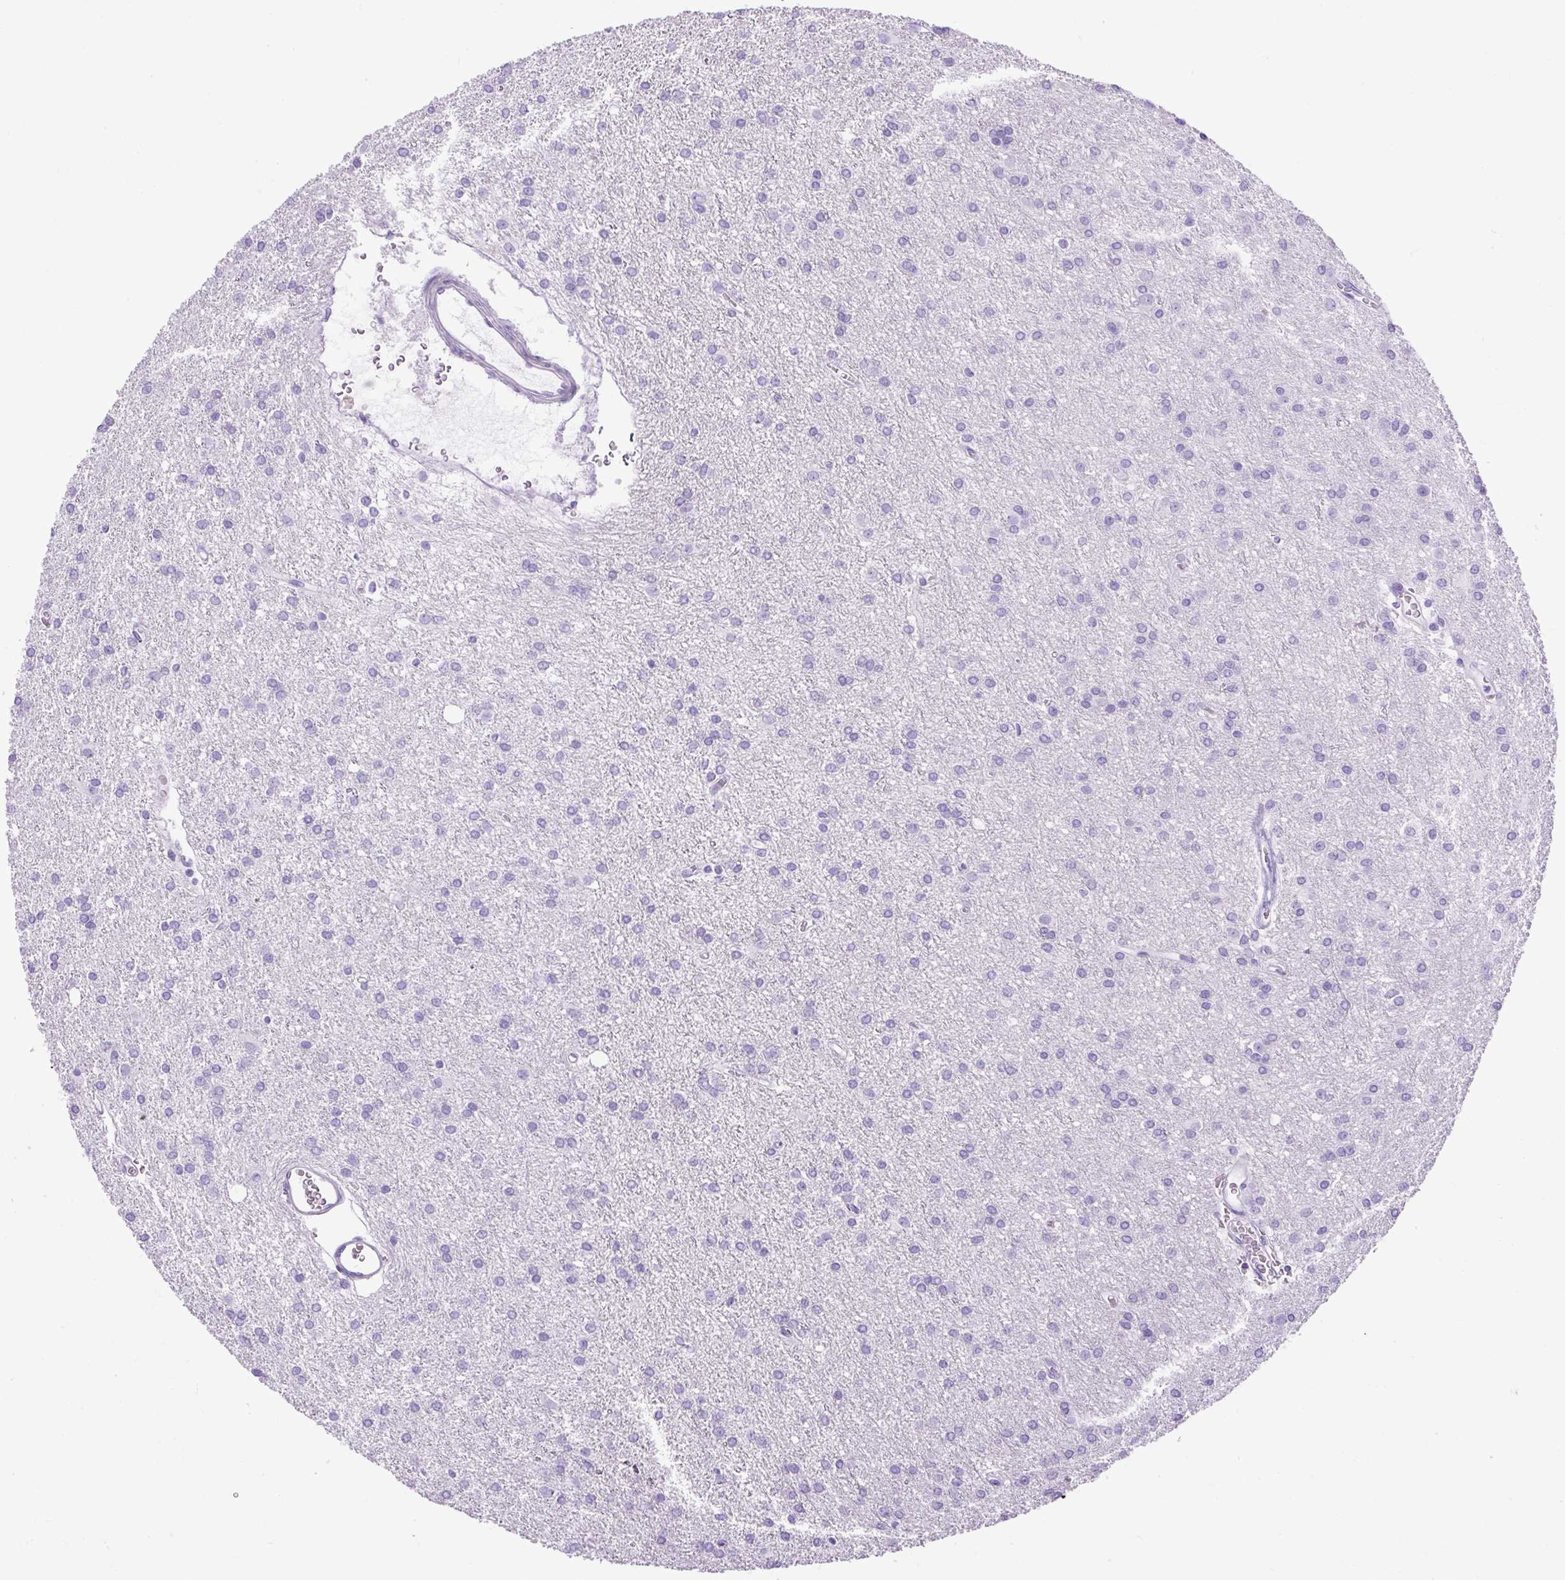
{"staining": {"intensity": "negative", "quantity": "none", "location": "none"}, "tissue": "glioma", "cell_type": "Tumor cells", "image_type": "cancer", "snomed": [{"axis": "morphology", "description": "Glioma, malignant, High grade"}, {"axis": "topography", "description": "Brain"}], "caption": "Immunohistochemical staining of human malignant high-grade glioma exhibits no significant positivity in tumor cells. The staining is performed using DAB brown chromogen with nuclei counter-stained in using hematoxylin.", "gene": "UPP1", "patient": {"sex": "female", "age": 50}}